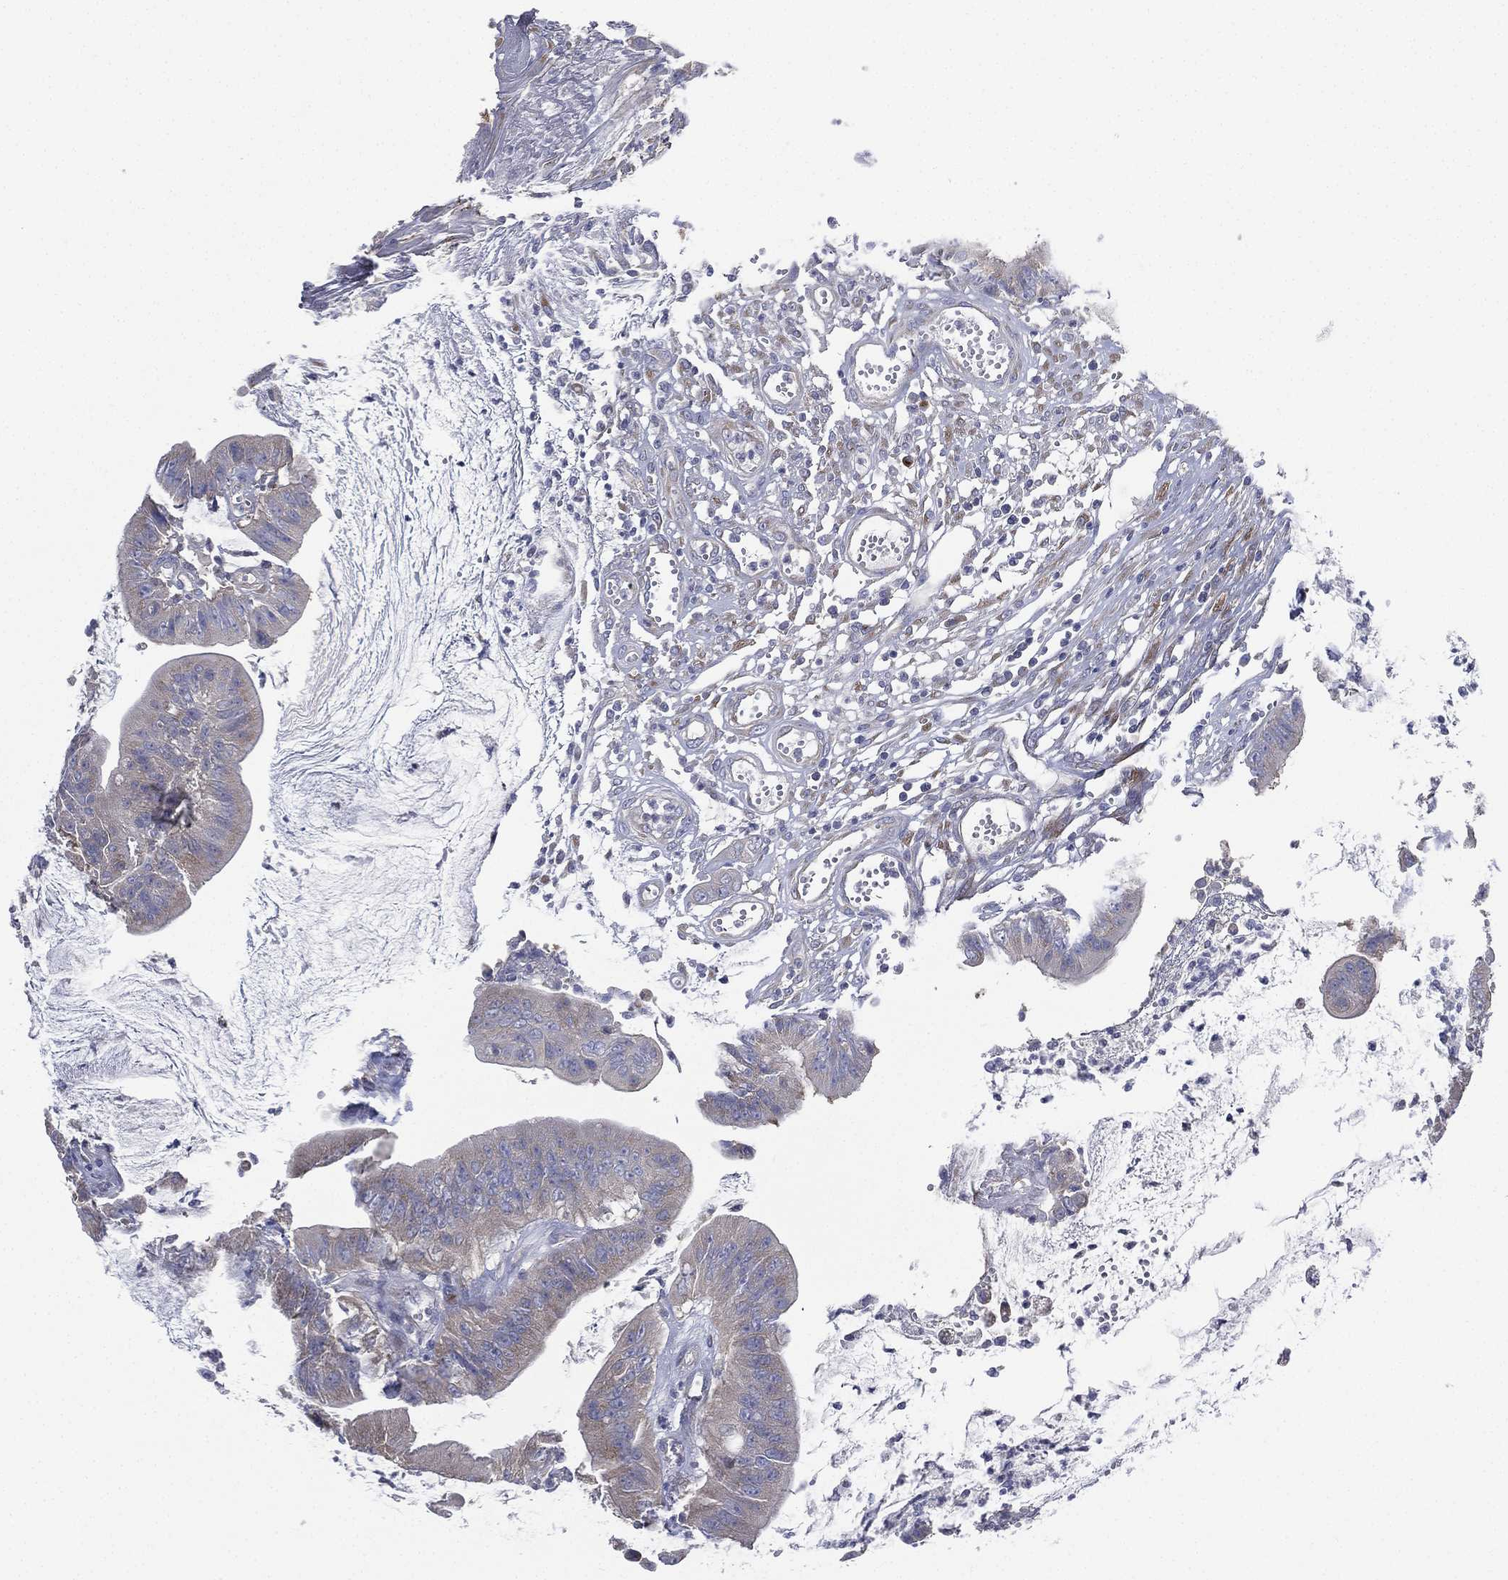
{"staining": {"intensity": "weak", "quantity": "<25%", "location": "cytoplasmic/membranous"}, "tissue": "colorectal cancer", "cell_type": "Tumor cells", "image_type": "cancer", "snomed": [{"axis": "morphology", "description": "Adenocarcinoma, NOS"}, {"axis": "topography", "description": "Colon"}], "caption": "Tumor cells are negative for protein expression in human colorectal adenocarcinoma.", "gene": "ATP8A2", "patient": {"sex": "female", "age": 69}}